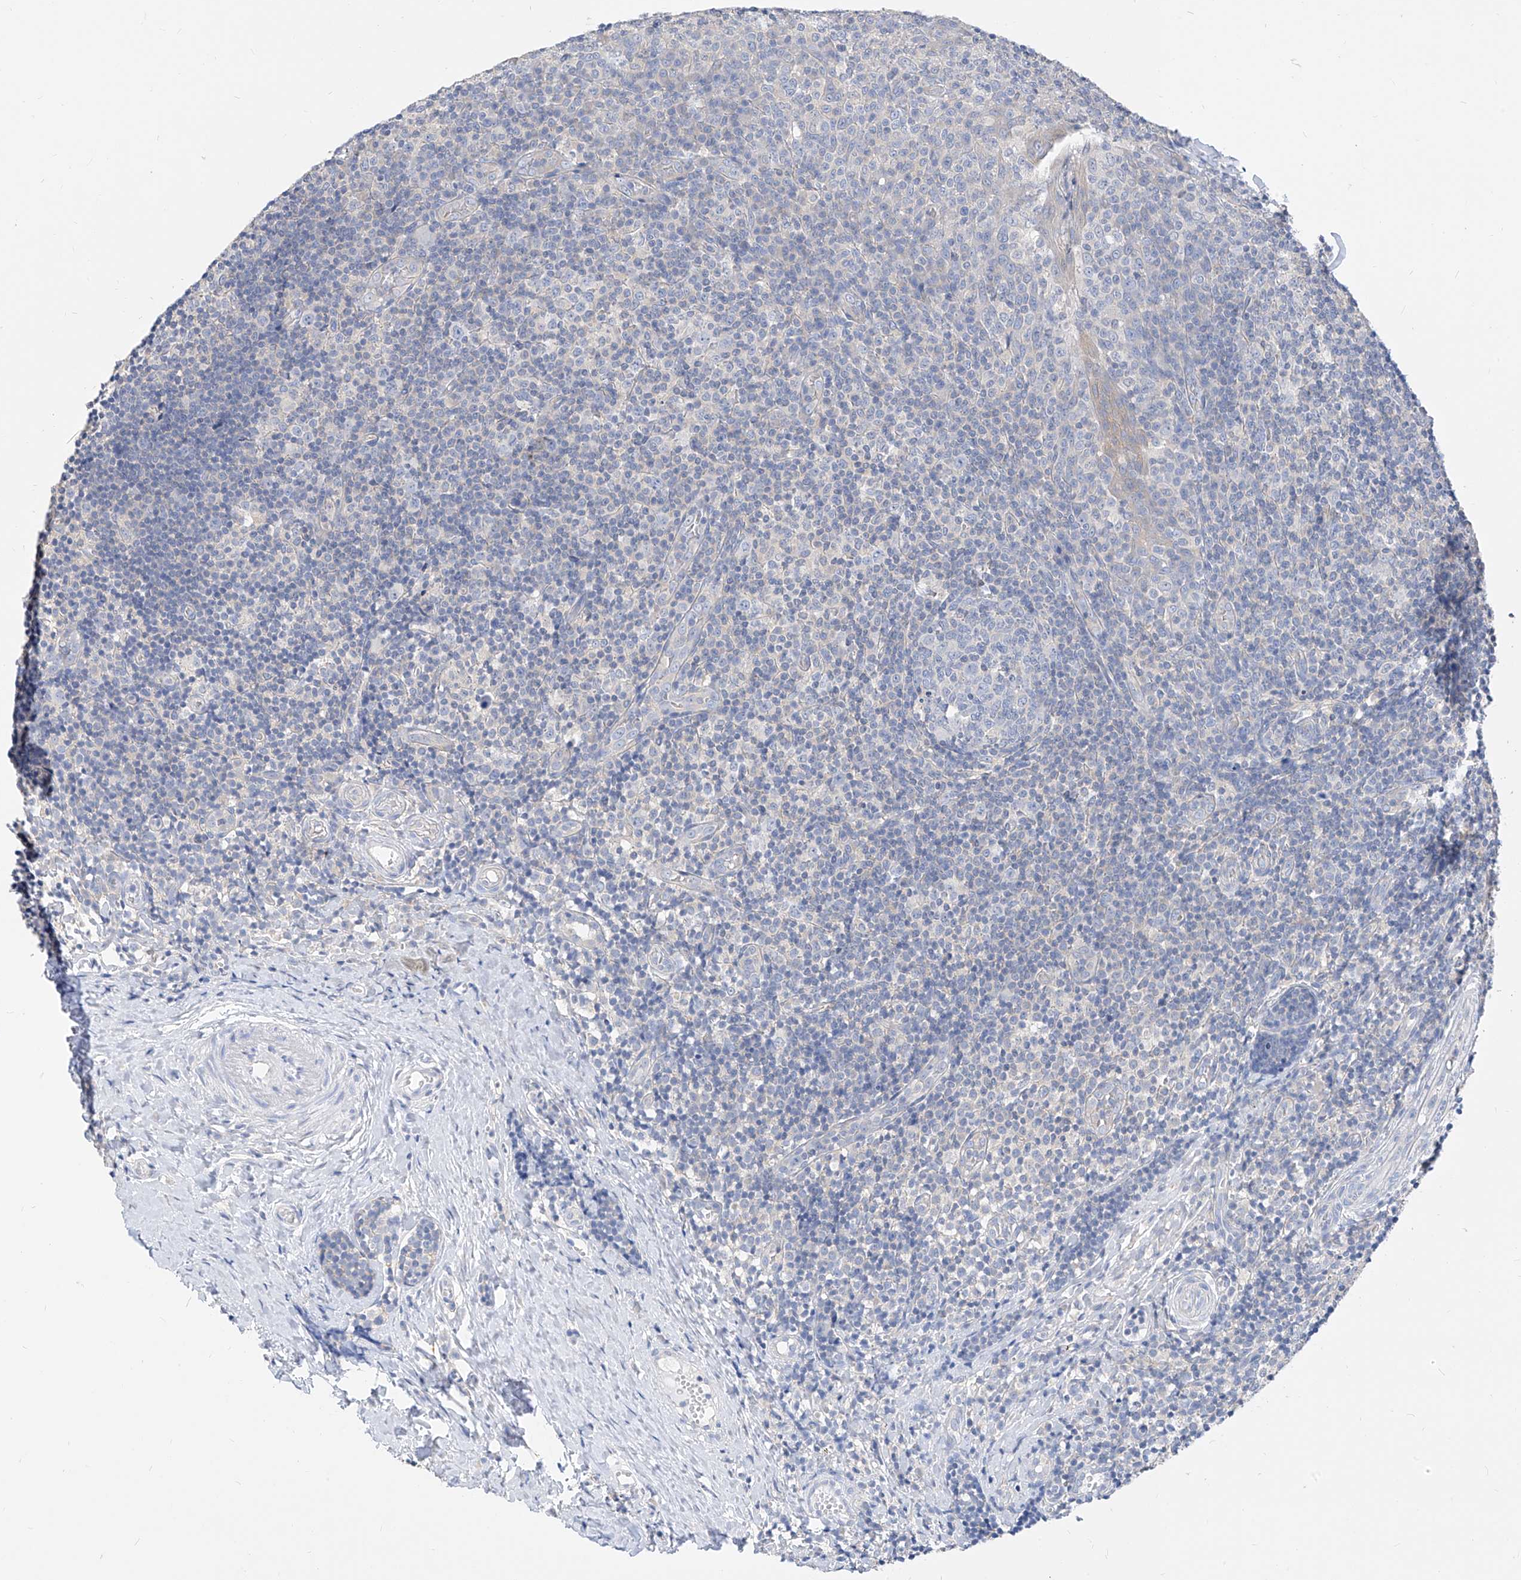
{"staining": {"intensity": "negative", "quantity": "none", "location": "none"}, "tissue": "tonsil", "cell_type": "Germinal center cells", "image_type": "normal", "snomed": [{"axis": "morphology", "description": "Normal tissue, NOS"}, {"axis": "topography", "description": "Tonsil"}], "caption": "High power microscopy image of an IHC histopathology image of benign tonsil, revealing no significant staining in germinal center cells. (Brightfield microscopy of DAB (3,3'-diaminobenzidine) IHC at high magnification).", "gene": "ZZEF1", "patient": {"sex": "female", "age": 19}}